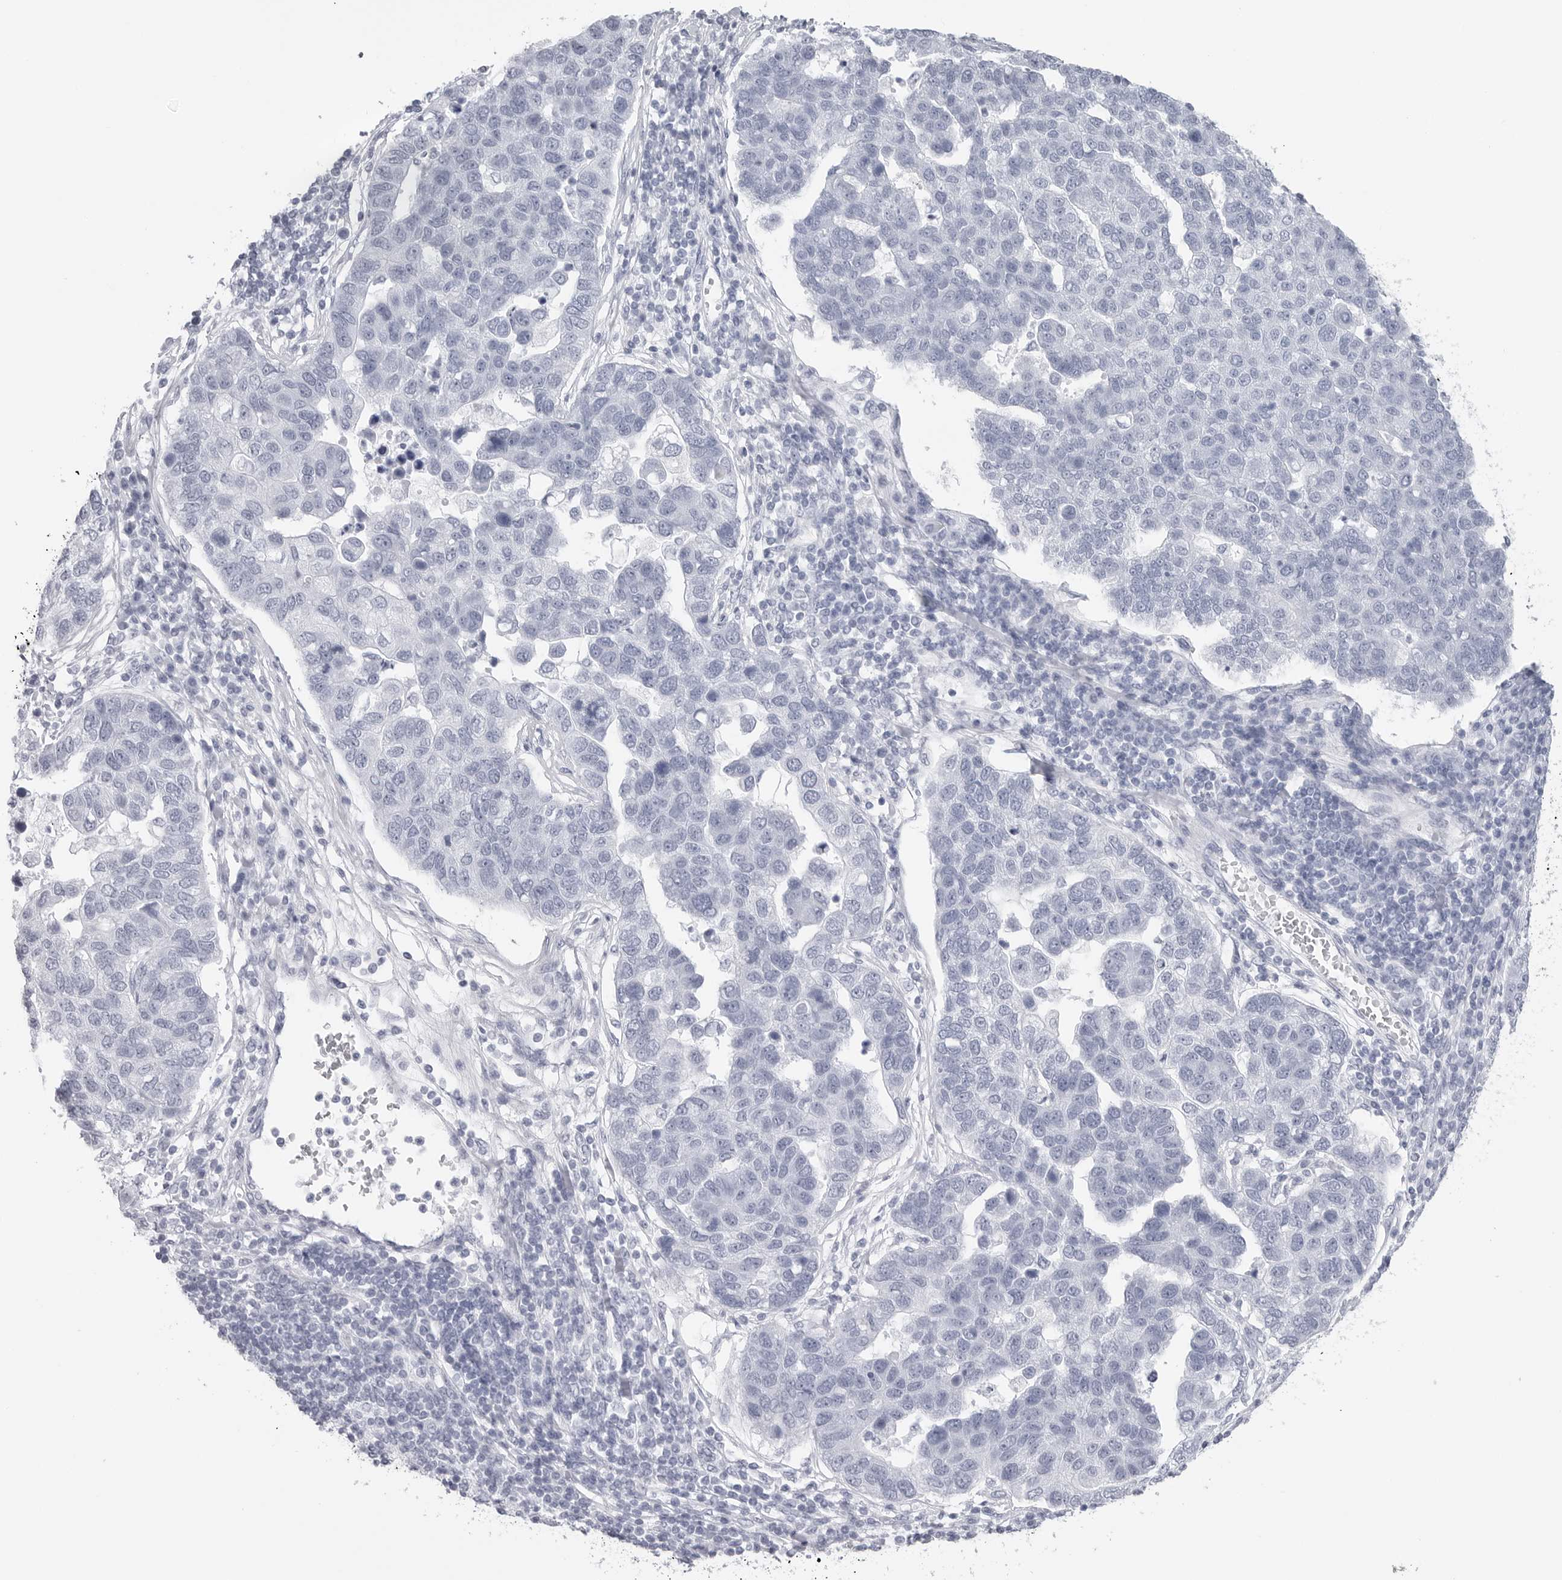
{"staining": {"intensity": "negative", "quantity": "none", "location": "none"}, "tissue": "pancreatic cancer", "cell_type": "Tumor cells", "image_type": "cancer", "snomed": [{"axis": "morphology", "description": "Adenocarcinoma, NOS"}, {"axis": "topography", "description": "Pancreas"}], "caption": "DAB immunohistochemical staining of human pancreatic adenocarcinoma demonstrates no significant positivity in tumor cells.", "gene": "CST2", "patient": {"sex": "female", "age": 61}}